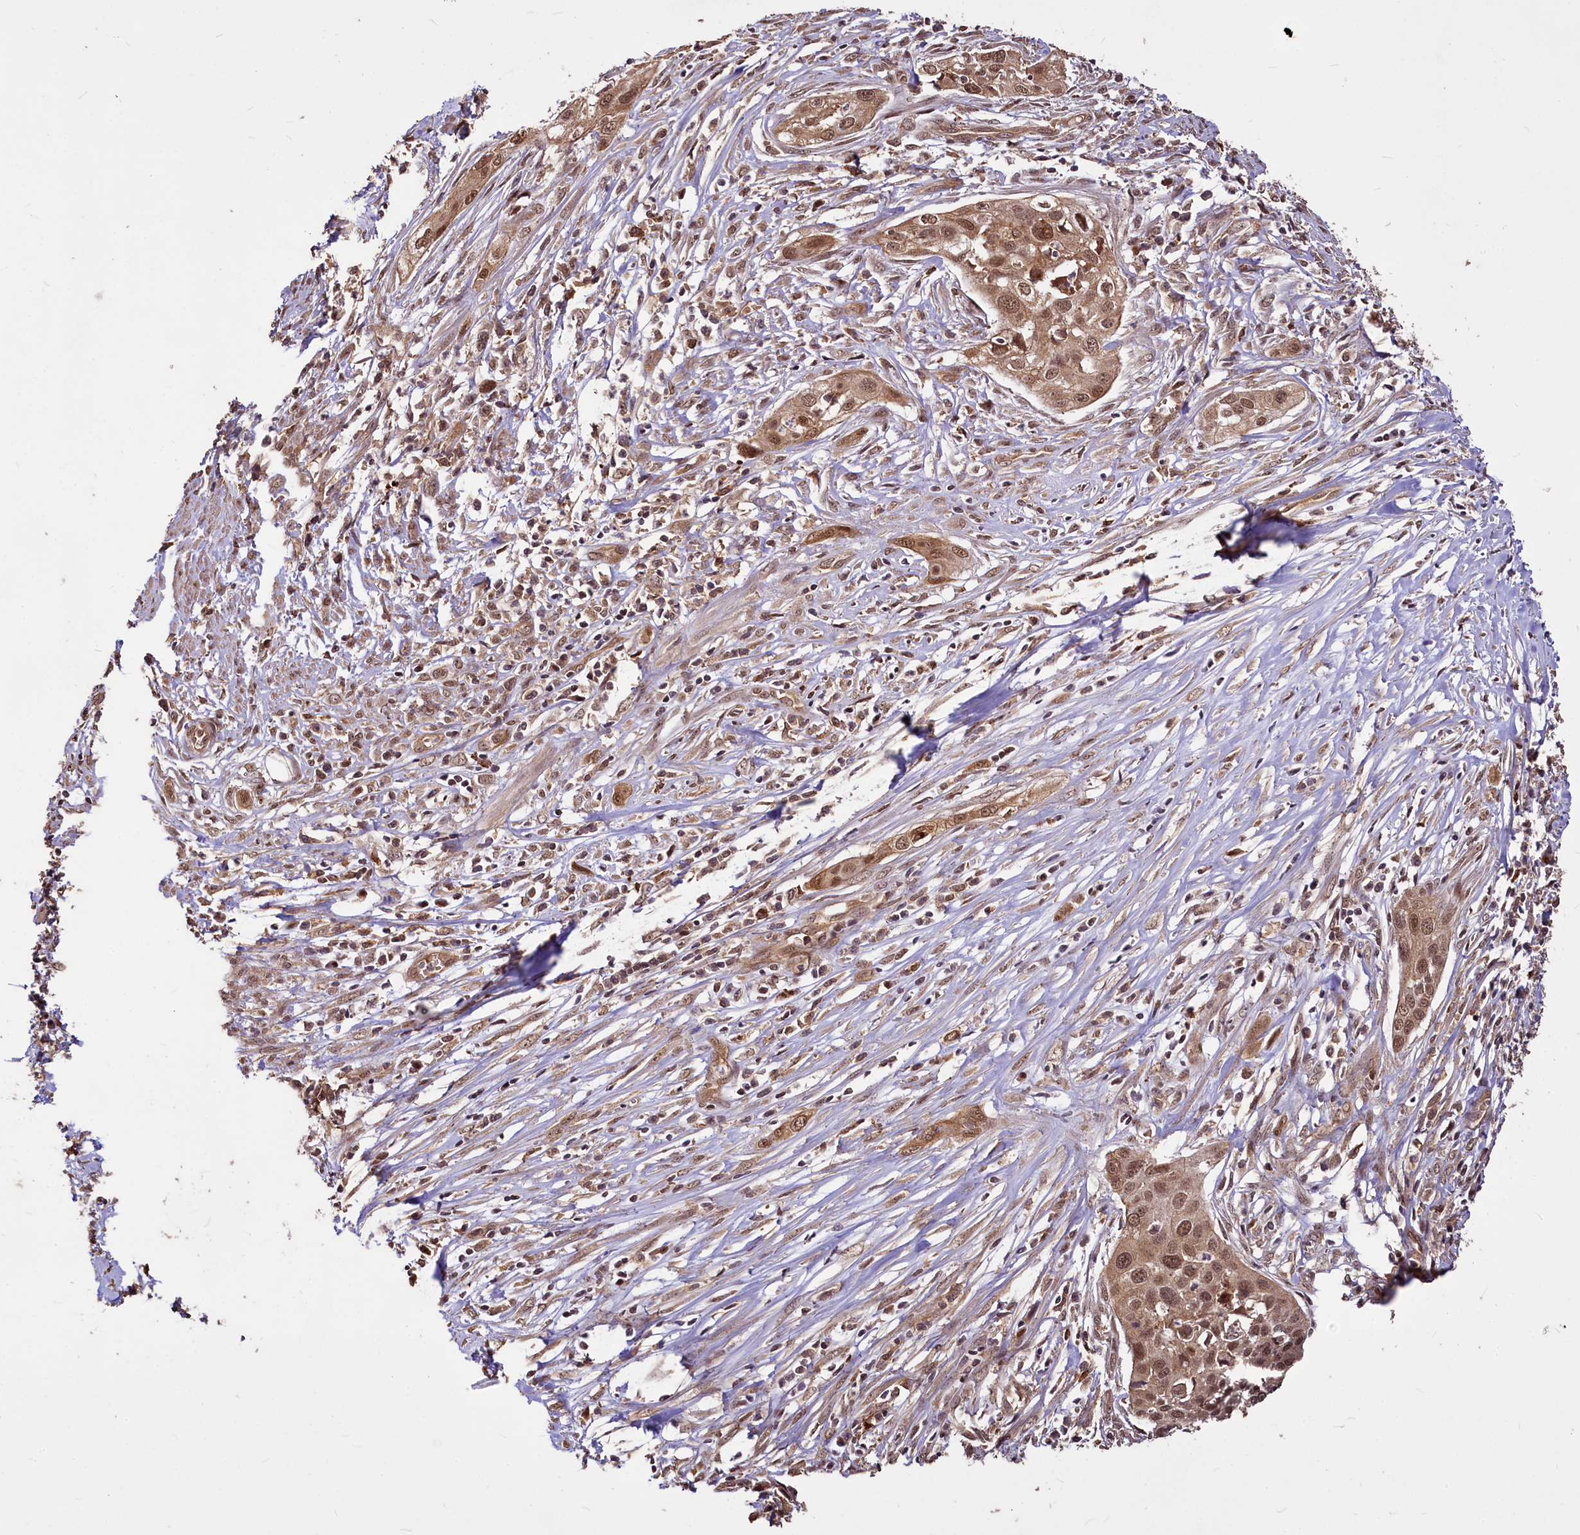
{"staining": {"intensity": "moderate", "quantity": ">75%", "location": "cytoplasmic/membranous,nuclear"}, "tissue": "cervical cancer", "cell_type": "Tumor cells", "image_type": "cancer", "snomed": [{"axis": "morphology", "description": "Squamous cell carcinoma, NOS"}, {"axis": "topography", "description": "Cervix"}], "caption": "Tumor cells show moderate cytoplasmic/membranous and nuclear staining in about >75% of cells in cervical cancer.", "gene": "VPS51", "patient": {"sex": "female", "age": 34}}